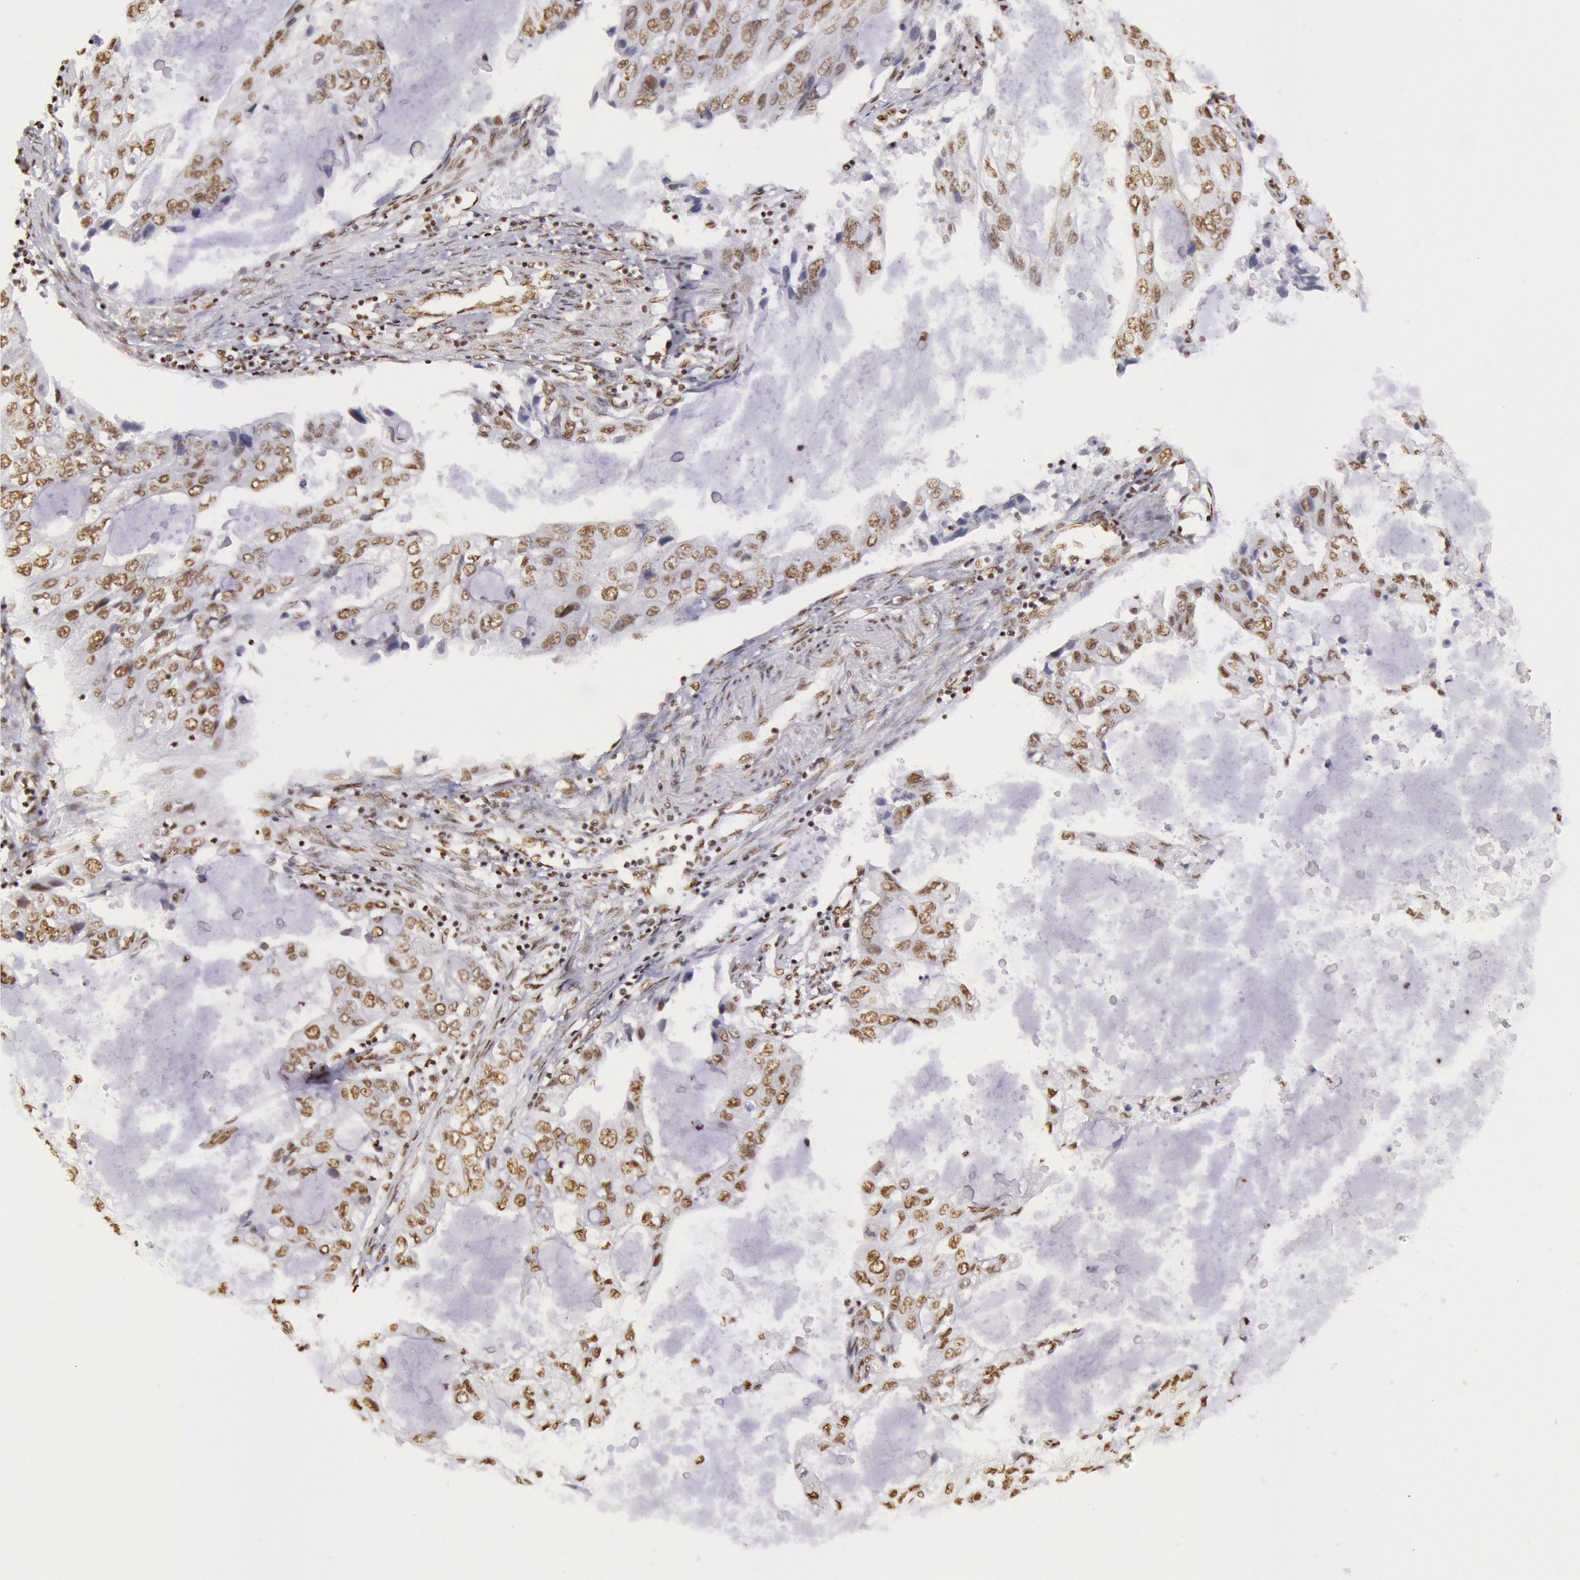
{"staining": {"intensity": "moderate", "quantity": ">75%", "location": "nuclear"}, "tissue": "stomach cancer", "cell_type": "Tumor cells", "image_type": "cancer", "snomed": [{"axis": "morphology", "description": "Adenocarcinoma, NOS"}, {"axis": "topography", "description": "Stomach, upper"}], "caption": "Immunohistochemical staining of stomach cancer reveals moderate nuclear protein positivity in about >75% of tumor cells.", "gene": "HNRNPH2", "patient": {"sex": "female", "age": 52}}